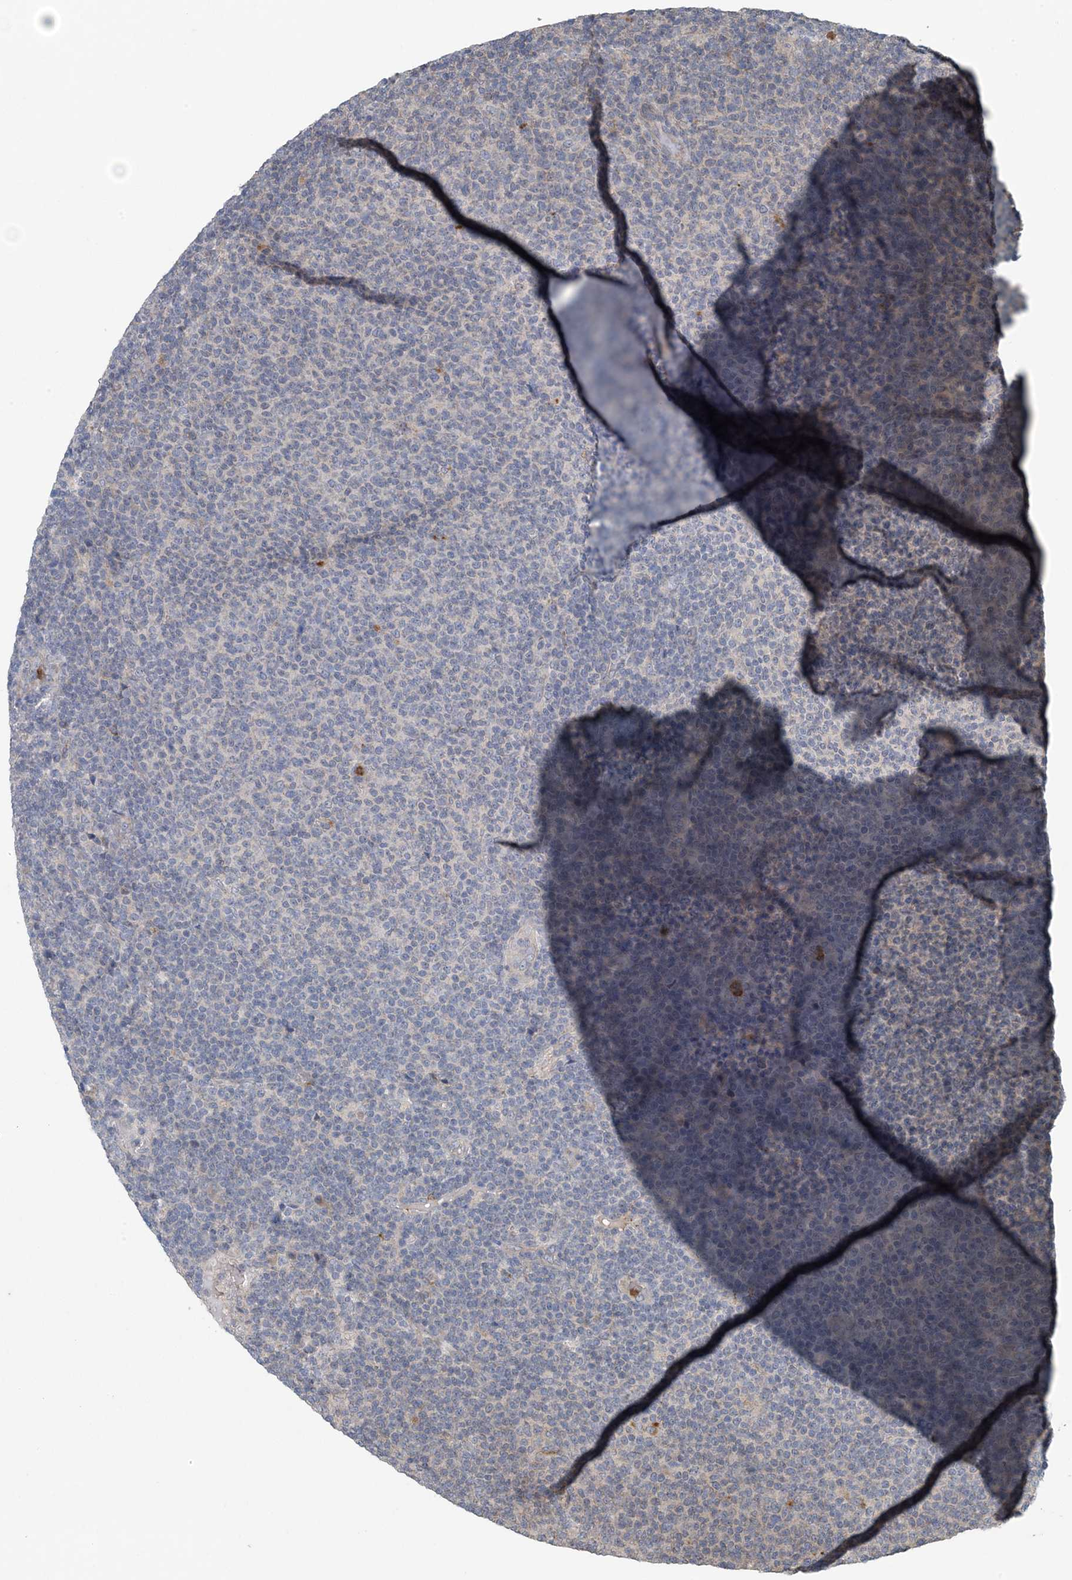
{"staining": {"intensity": "negative", "quantity": "none", "location": "none"}, "tissue": "lymphoma", "cell_type": "Tumor cells", "image_type": "cancer", "snomed": [{"axis": "morphology", "description": "Malignant lymphoma, non-Hodgkin's type, Low grade"}, {"axis": "topography", "description": "Lymph node"}], "caption": "High magnification brightfield microscopy of lymphoma stained with DAB (3,3'-diaminobenzidine) (brown) and counterstained with hematoxylin (blue): tumor cells show no significant positivity. (DAB (3,3'-diaminobenzidine) immunohistochemistry (IHC) visualized using brightfield microscopy, high magnification).", "gene": "MYO9B", "patient": {"sex": "male", "age": 66}}